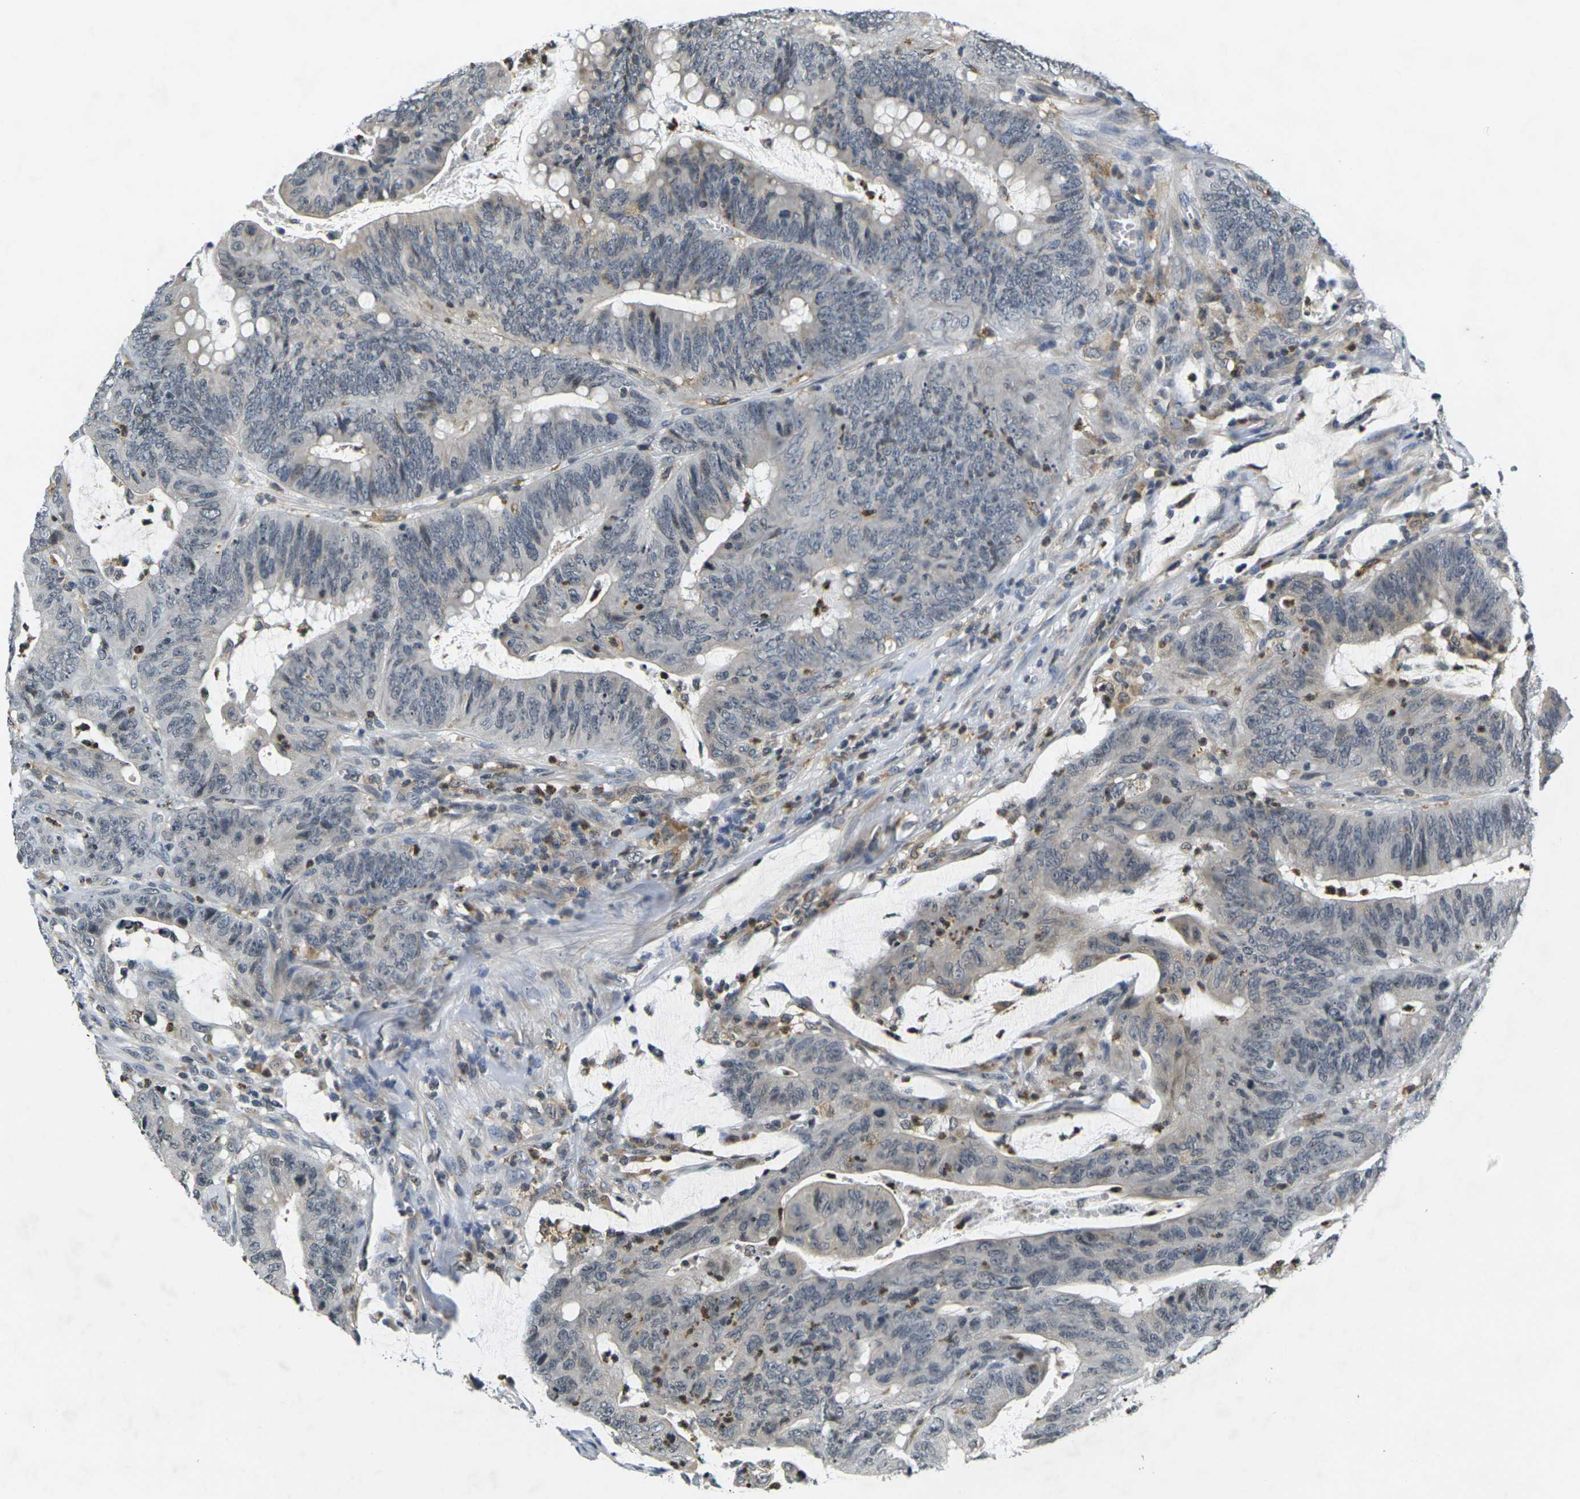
{"staining": {"intensity": "negative", "quantity": "none", "location": "none"}, "tissue": "colorectal cancer", "cell_type": "Tumor cells", "image_type": "cancer", "snomed": [{"axis": "morphology", "description": "Adenocarcinoma, NOS"}, {"axis": "topography", "description": "Colon"}], "caption": "Immunohistochemical staining of human colorectal cancer displays no significant positivity in tumor cells. (DAB IHC visualized using brightfield microscopy, high magnification).", "gene": "C1QC", "patient": {"sex": "male", "age": 45}}